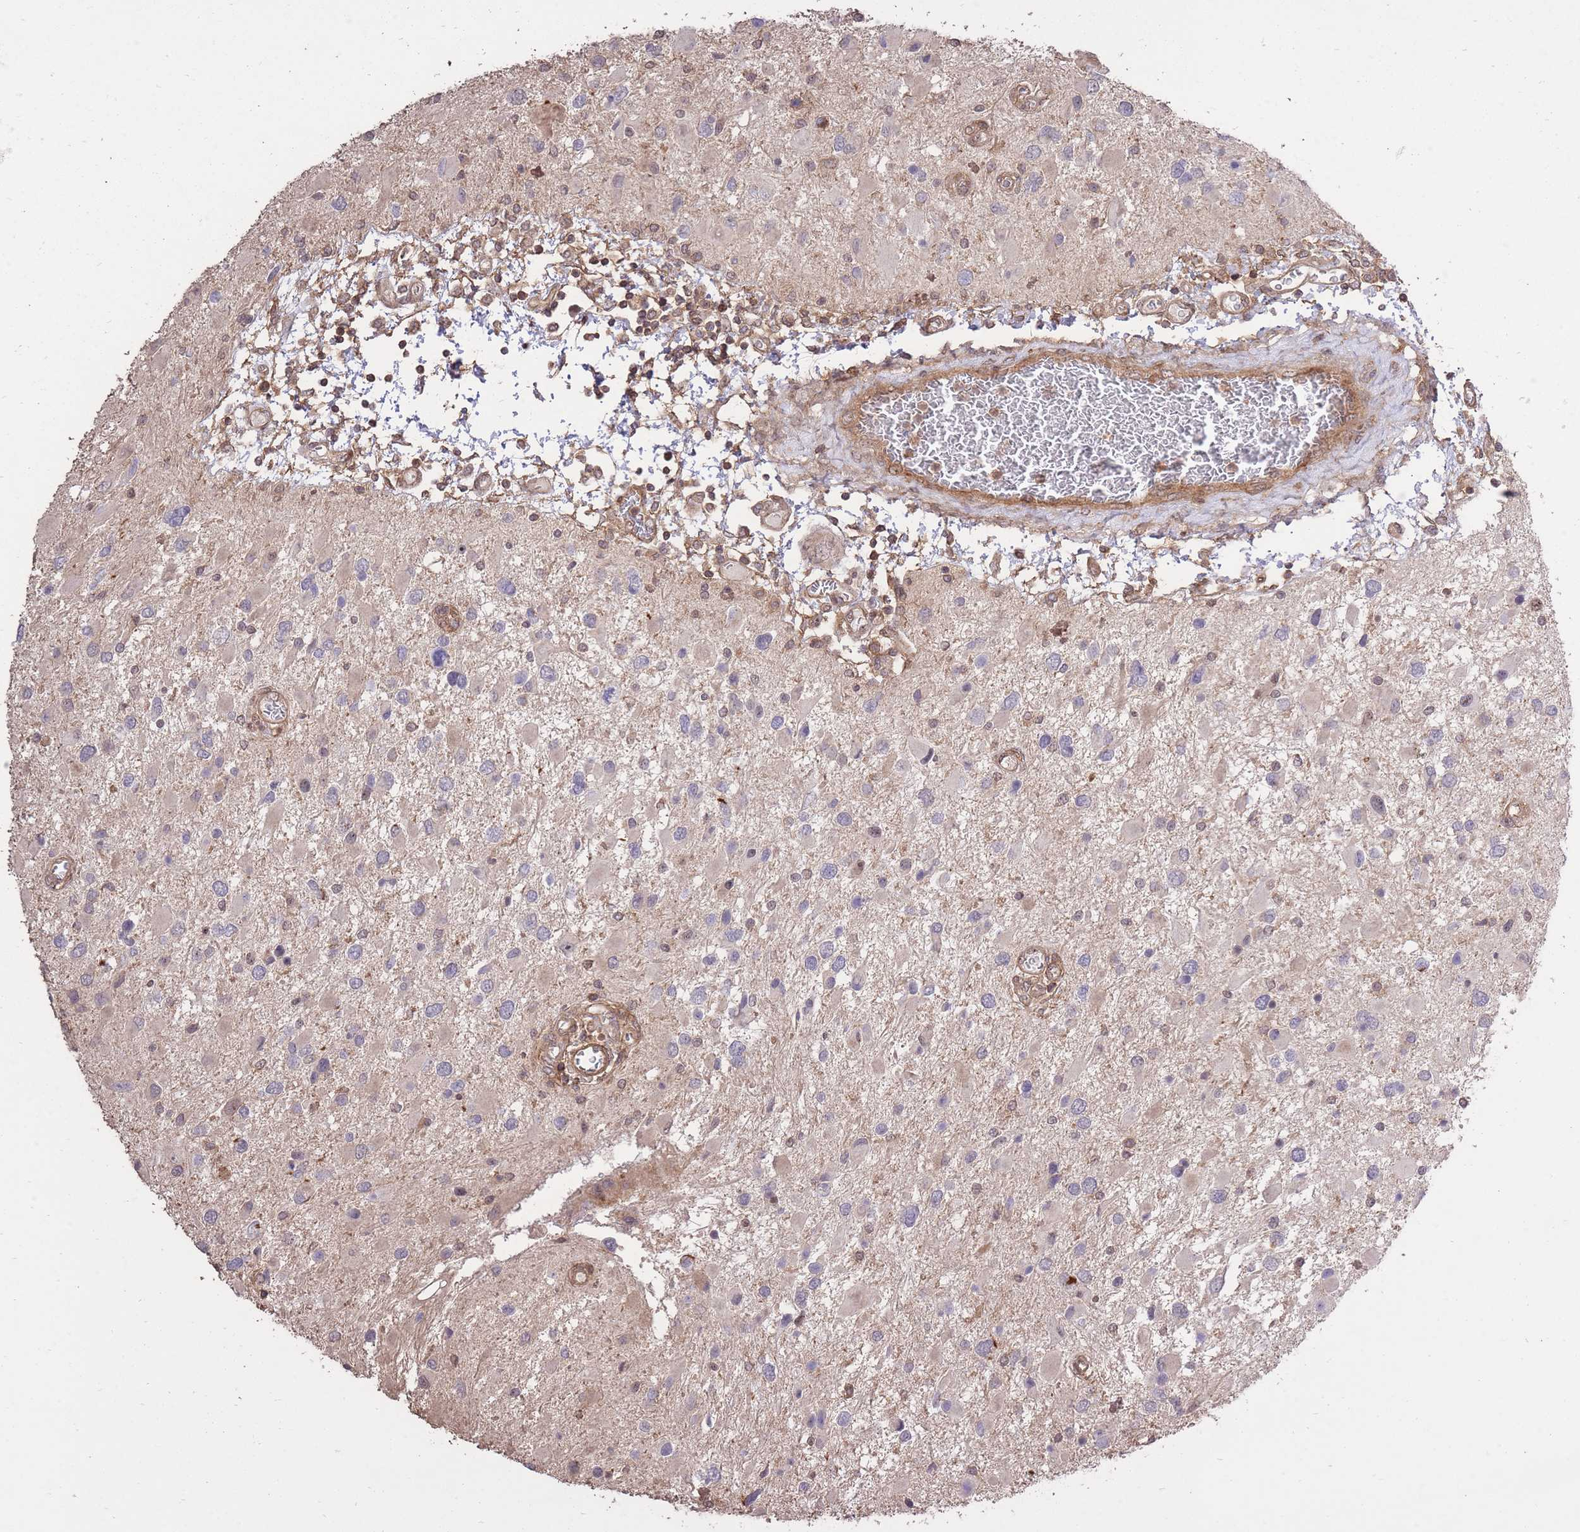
{"staining": {"intensity": "negative", "quantity": "none", "location": "none"}, "tissue": "glioma", "cell_type": "Tumor cells", "image_type": "cancer", "snomed": [{"axis": "morphology", "description": "Glioma, malignant, High grade"}, {"axis": "topography", "description": "Brain"}], "caption": "Immunohistochemistry micrograph of neoplastic tissue: malignant glioma (high-grade) stained with DAB (3,3'-diaminobenzidine) reveals no significant protein positivity in tumor cells.", "gene": "PLD1", "patient": {"sex": "male", "age": 53}}